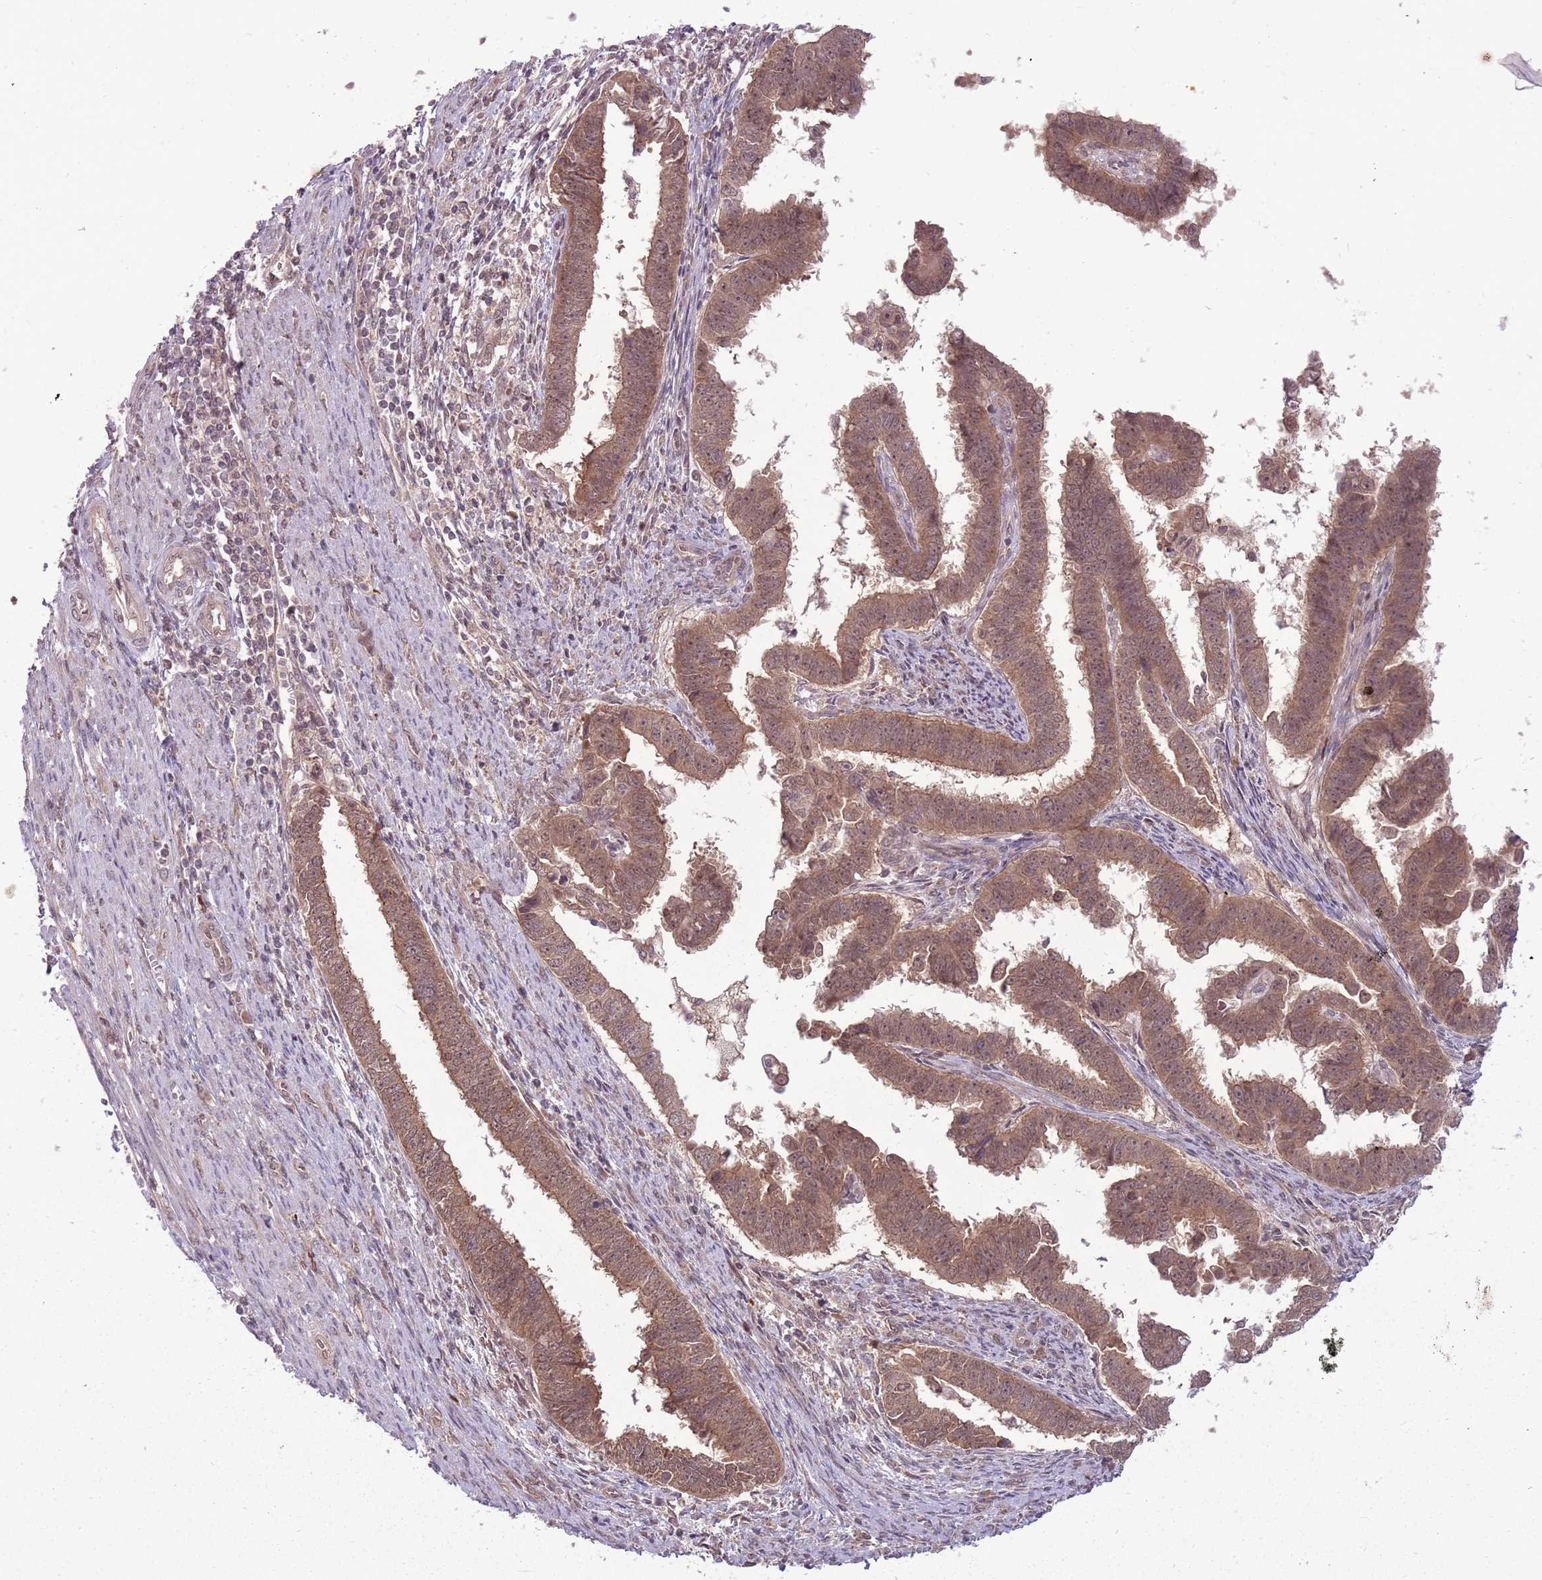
{"staining": {"intensity": "moderate", "quantity": ">75%", "location": "cytoplasmic/membranous"}, "tissue": "endometrial cancer", "cell_type": "Tumor cells", "image_type": "cancer", "snomed": [{"axis": "morphology", "description": "Adenocarcinoma, NOS"}, {"axis": "topography", "description": "Endometrium"}], "caption": "A medium amount of moderate cytoplasmic/membranous expression is seen in about >75% of tumor cells in adenocarcinoma (endometrial) tissue. The staining was performed using DAB, with brown indicating positive protein expression. Nuclei are stained blue with hematoxylin.", "gene": "ADAMTS3", "patient": {"sex": "female", "age": 75}}